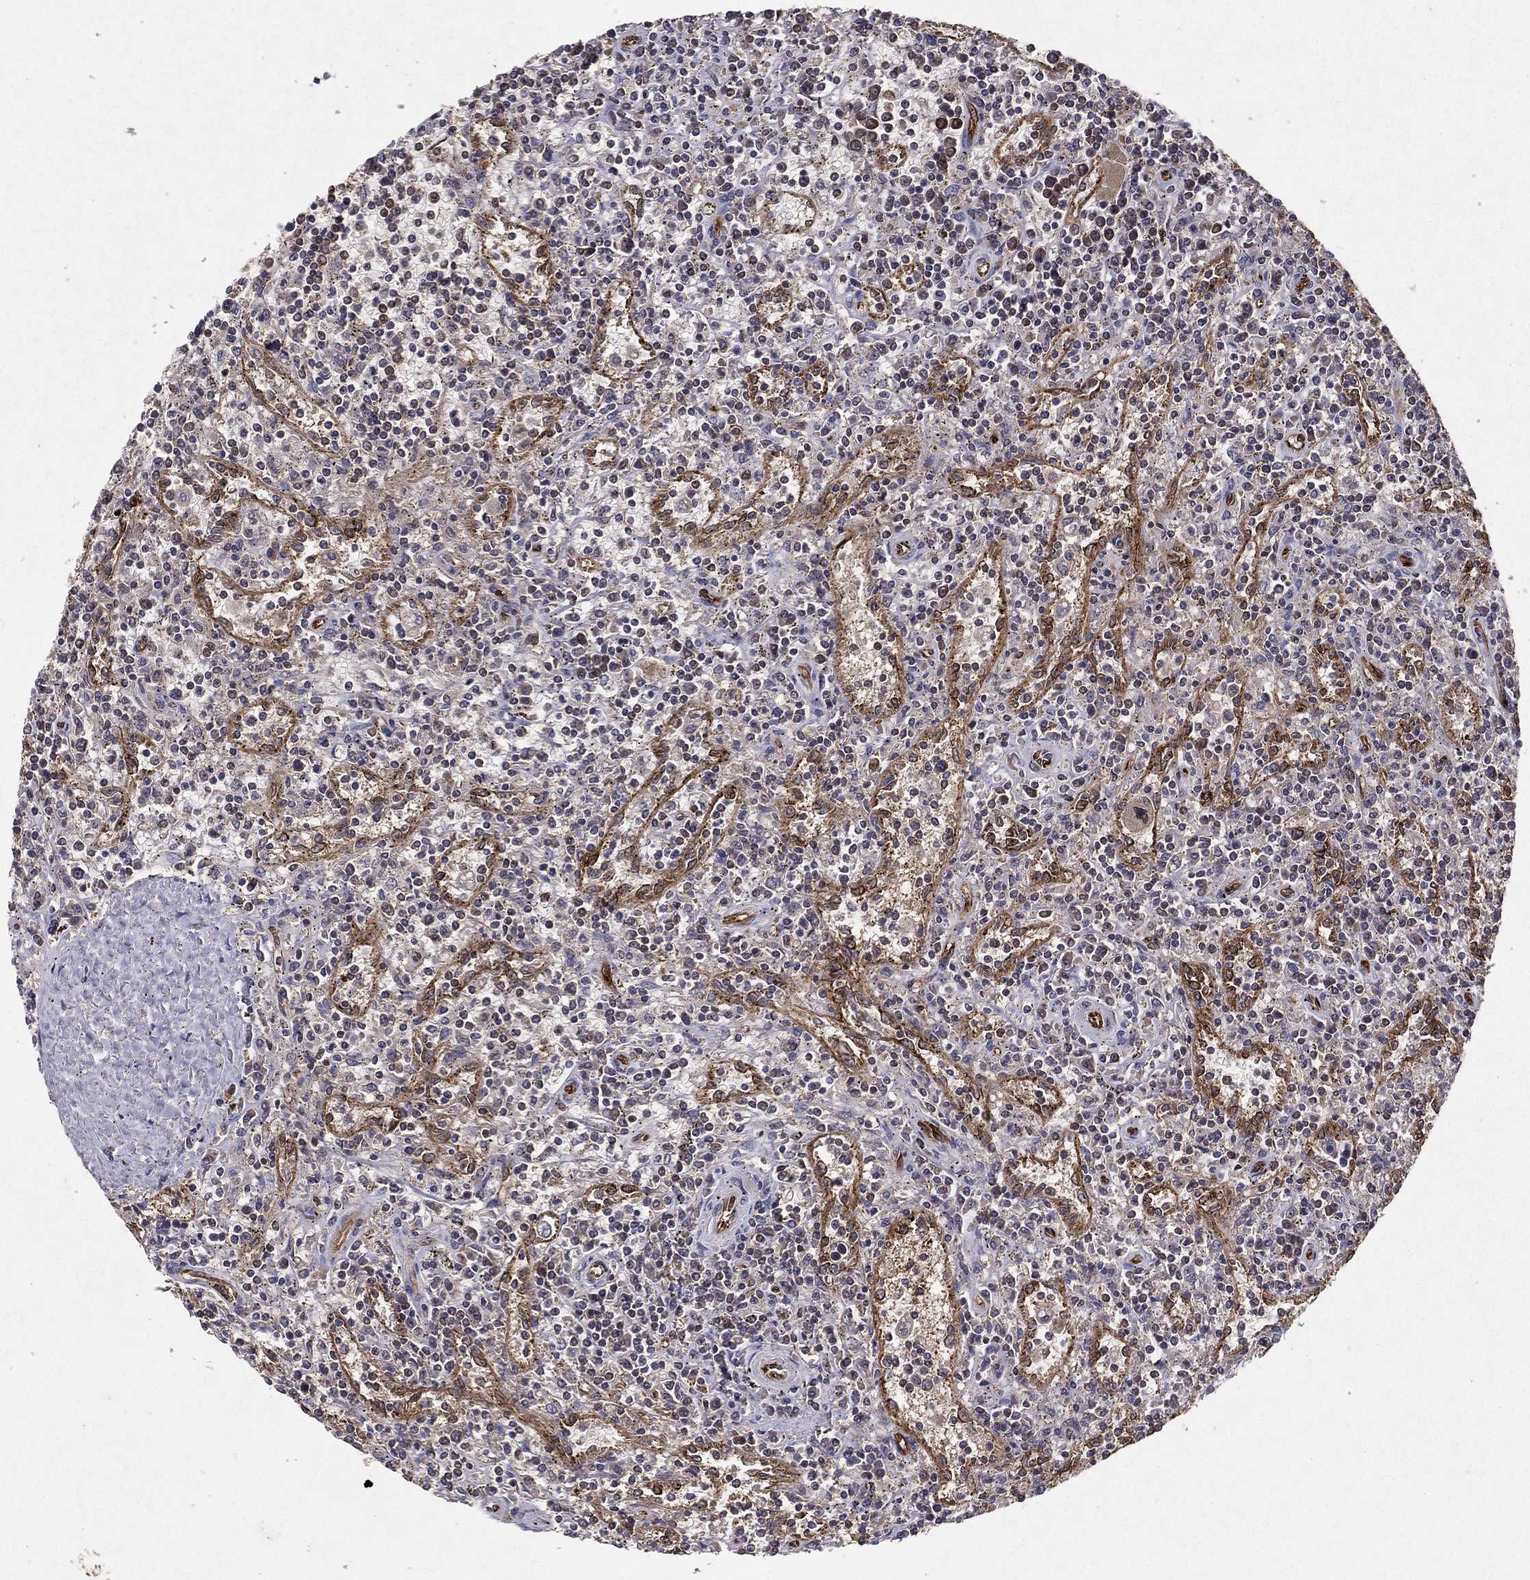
{"staining": {"intensity": "negative", "quantity": "none", "location": "none"}, "tissue": "lymphoma", "cell_type": "Tumor cells", "image_type": "cancer", "snomed": [{"axis": "morphology", "description": "Malignant lymphoma, non-Hodgkin's type, Low grade"}, {"axis": "topography", "description": "Spleen"}], "caption": "Image shows no significant protein positivity in tumor cells of malignant lymphoma, non-Hodgkin's type (low-grade).", "gene": "CERS2", "patient": {"sex": "male", "age": 62}}